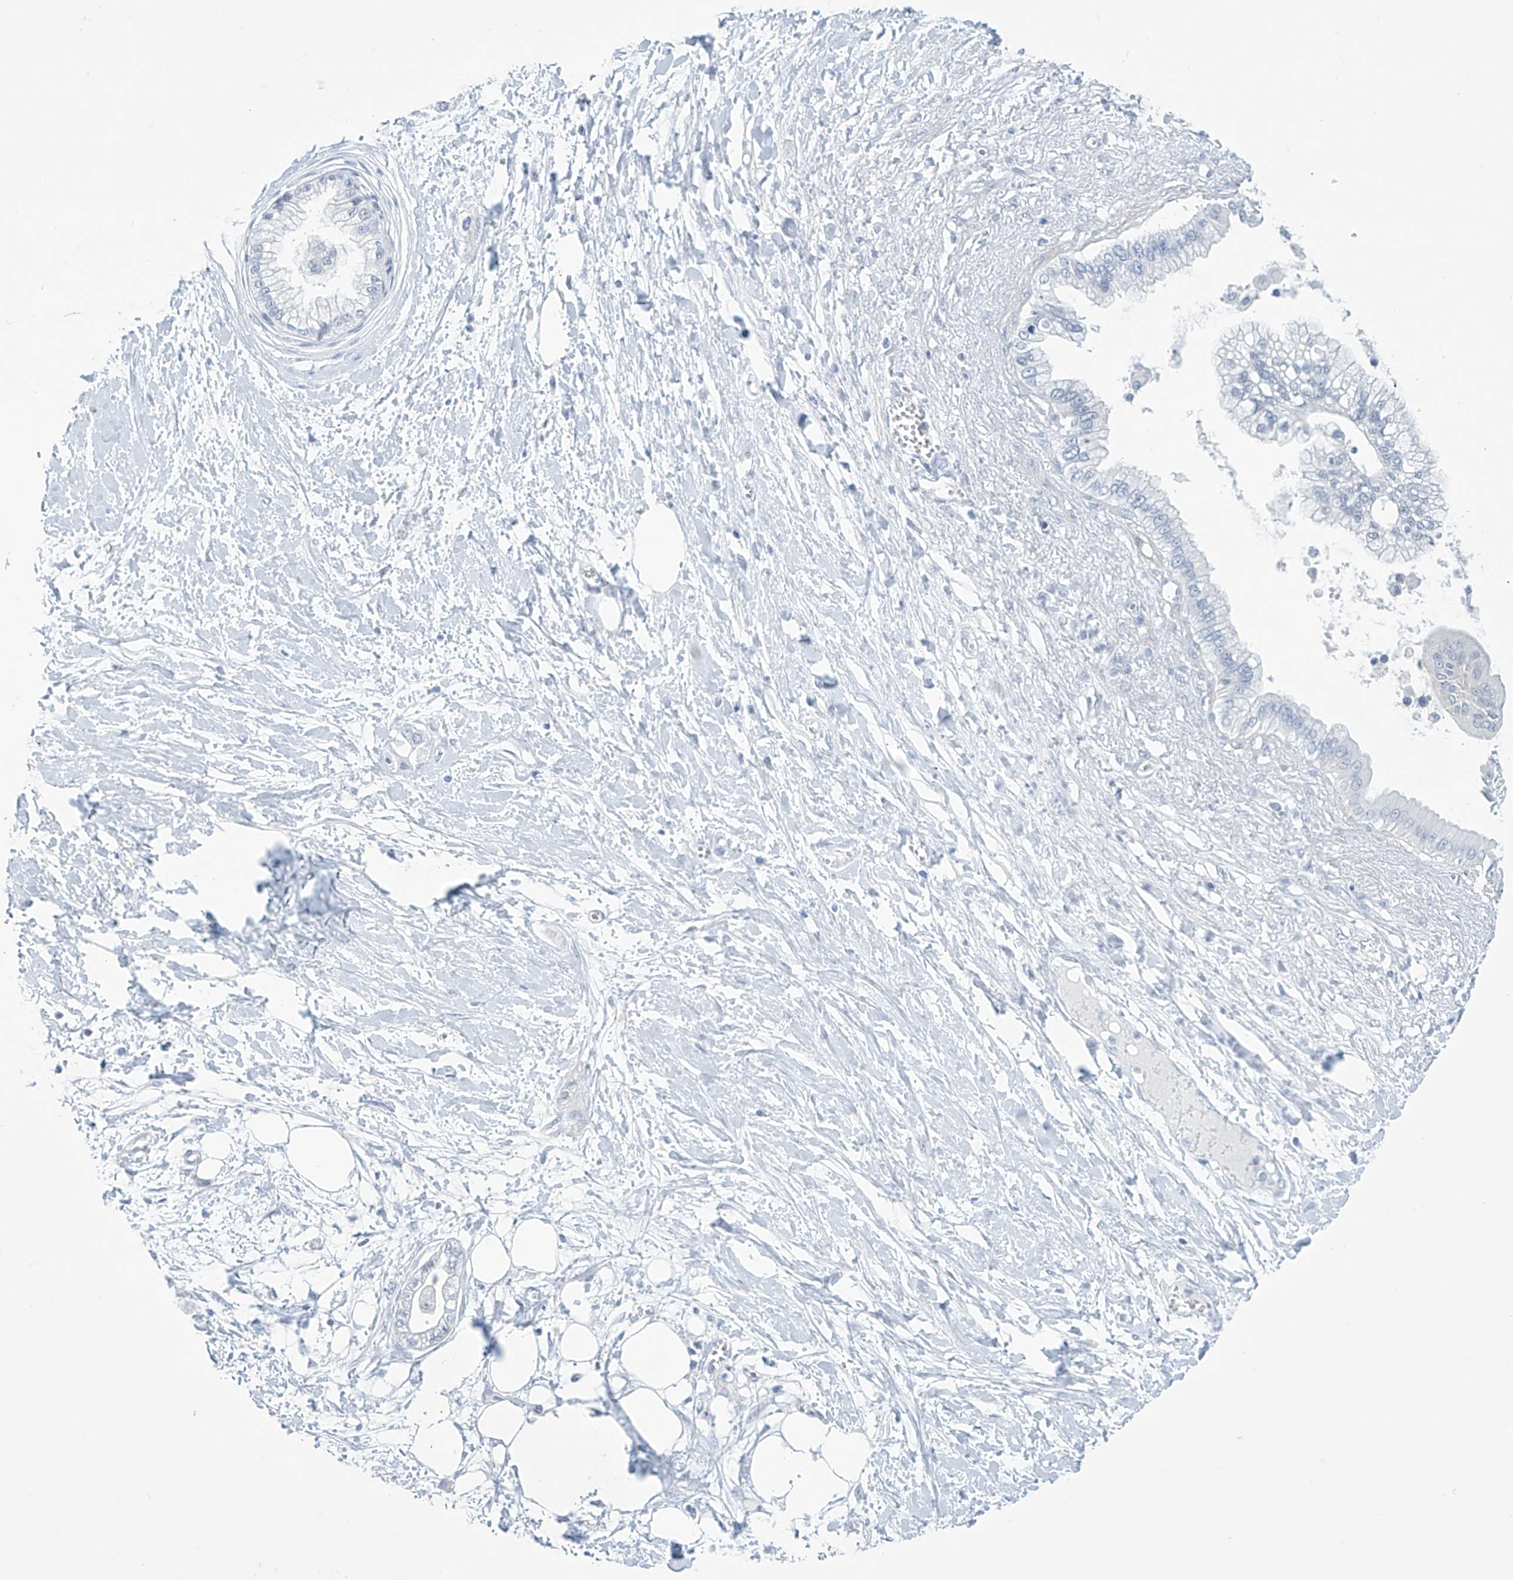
{"staining": {"intensity": "negative", "quantity": "none", "location": "none"}, "tissue": "pancreatic cancer", "cell_type": "Tumor cells", "image_type": "cancer", "snomed": [{"axis": "morphology", "description": "Adenocarcinoma, NOS"}, {"axis": "topography", "description": "Pancreas"}], "caption": "Immunohistochemical staining of human pancreatic cancer (adenocarcinoma) shows no significant positivity in tumor cells.", "gene": "SLC35A5", "patient": {"sex": "male", "age": 68}}